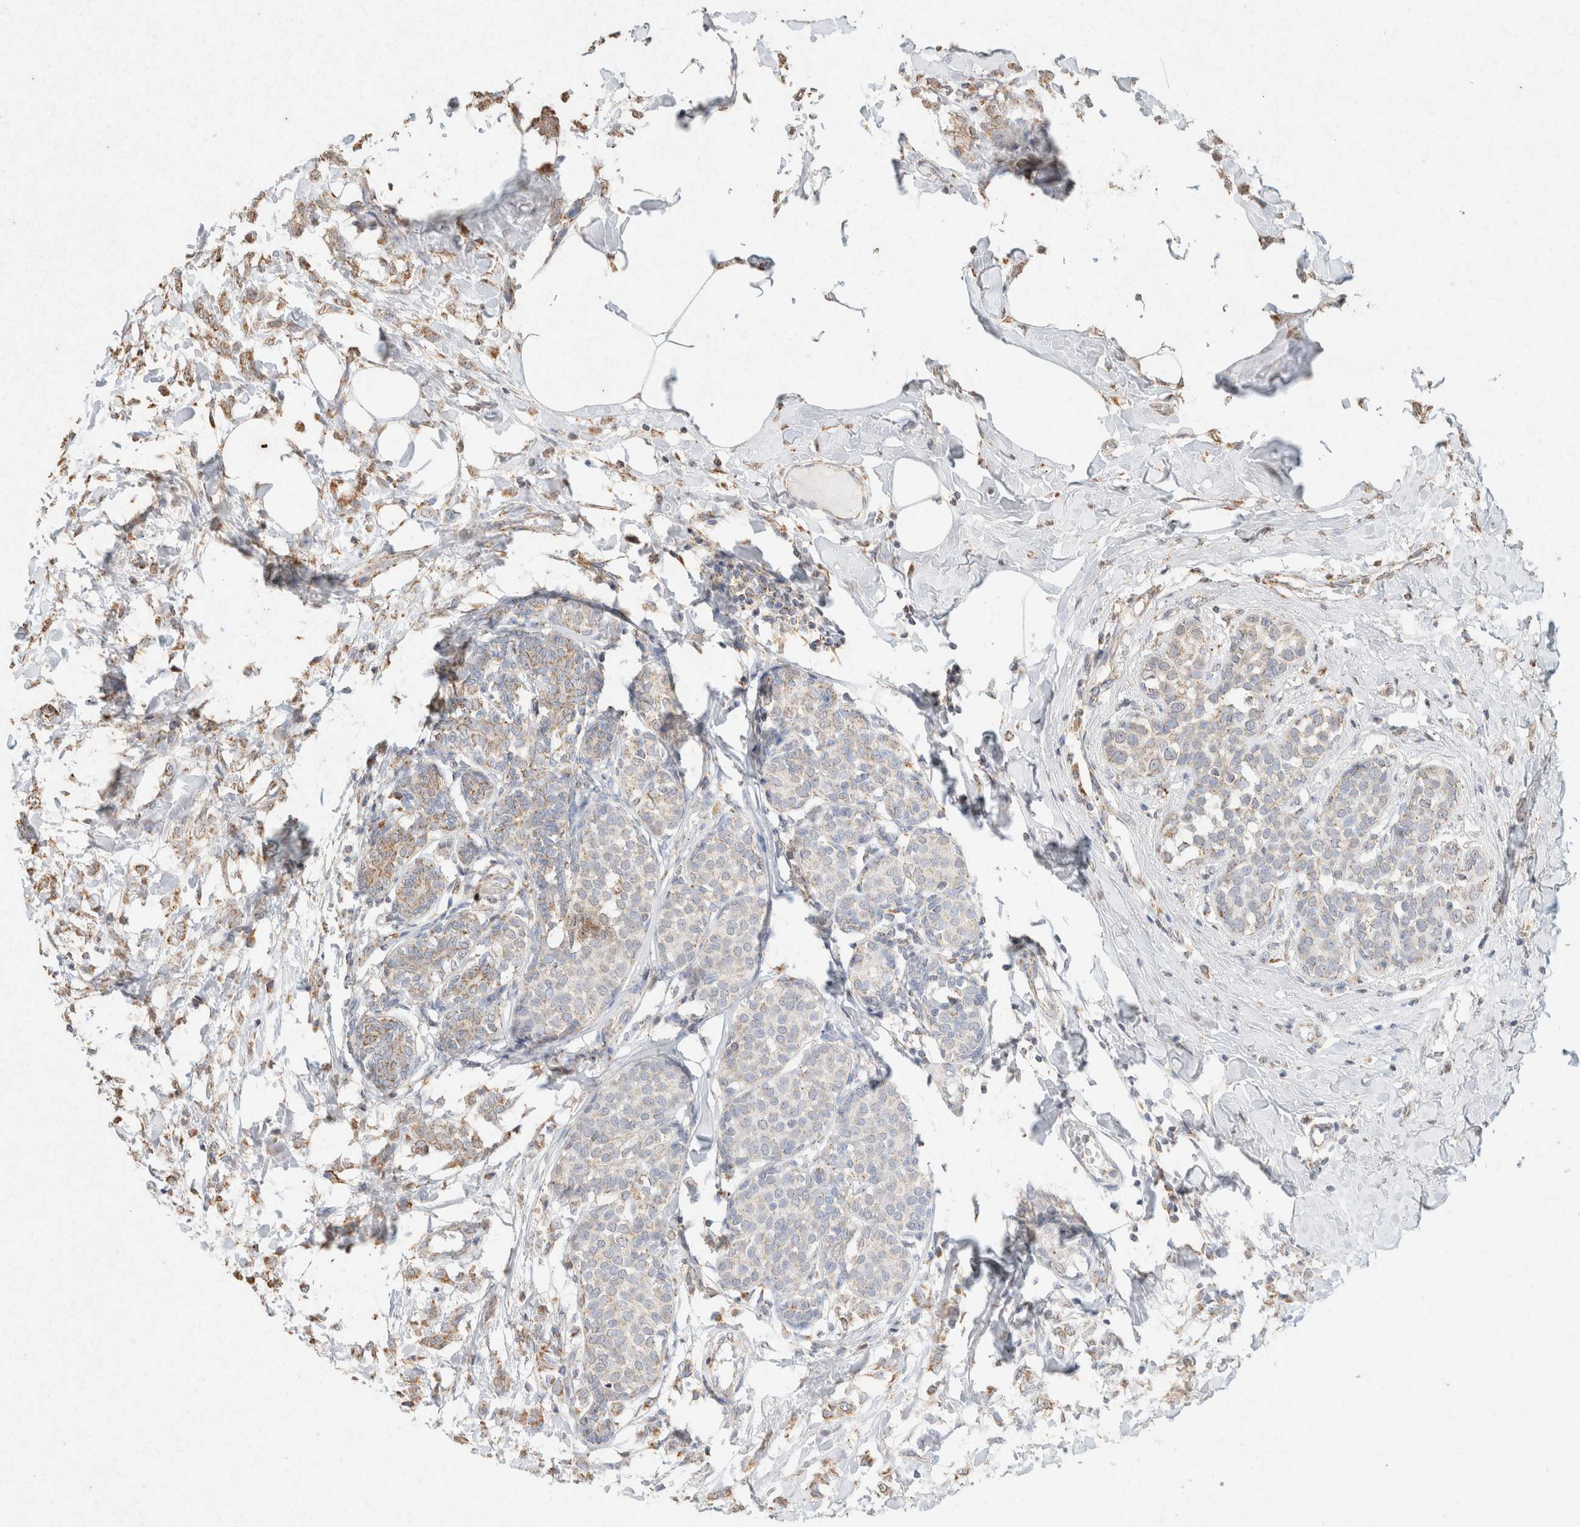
{"staining": {"intensity": "moderate", "quantity": "25%-75%", "location": "cytoplasmic/membranous"}, "tissue": "breast cancer", "cell_type": "Tumor cells", "image_type": "cancer", "snomed": [{"axis": "morphology", "description": "Lobular carcinoma, in situ"}, {"axis": "morphology", "description": "Lobular carcinoma"}, {"axis": "topography", "description": "Breast"}], "caption": "Brown immunohistochemical staining in breast cancer (lobular carcinoma) reveals moderate cytoplasmic/membranous staining in about 25%-75% of tumor cells.", "gene": "SDC2", "patient": {"sex": "female", "age": 41}}